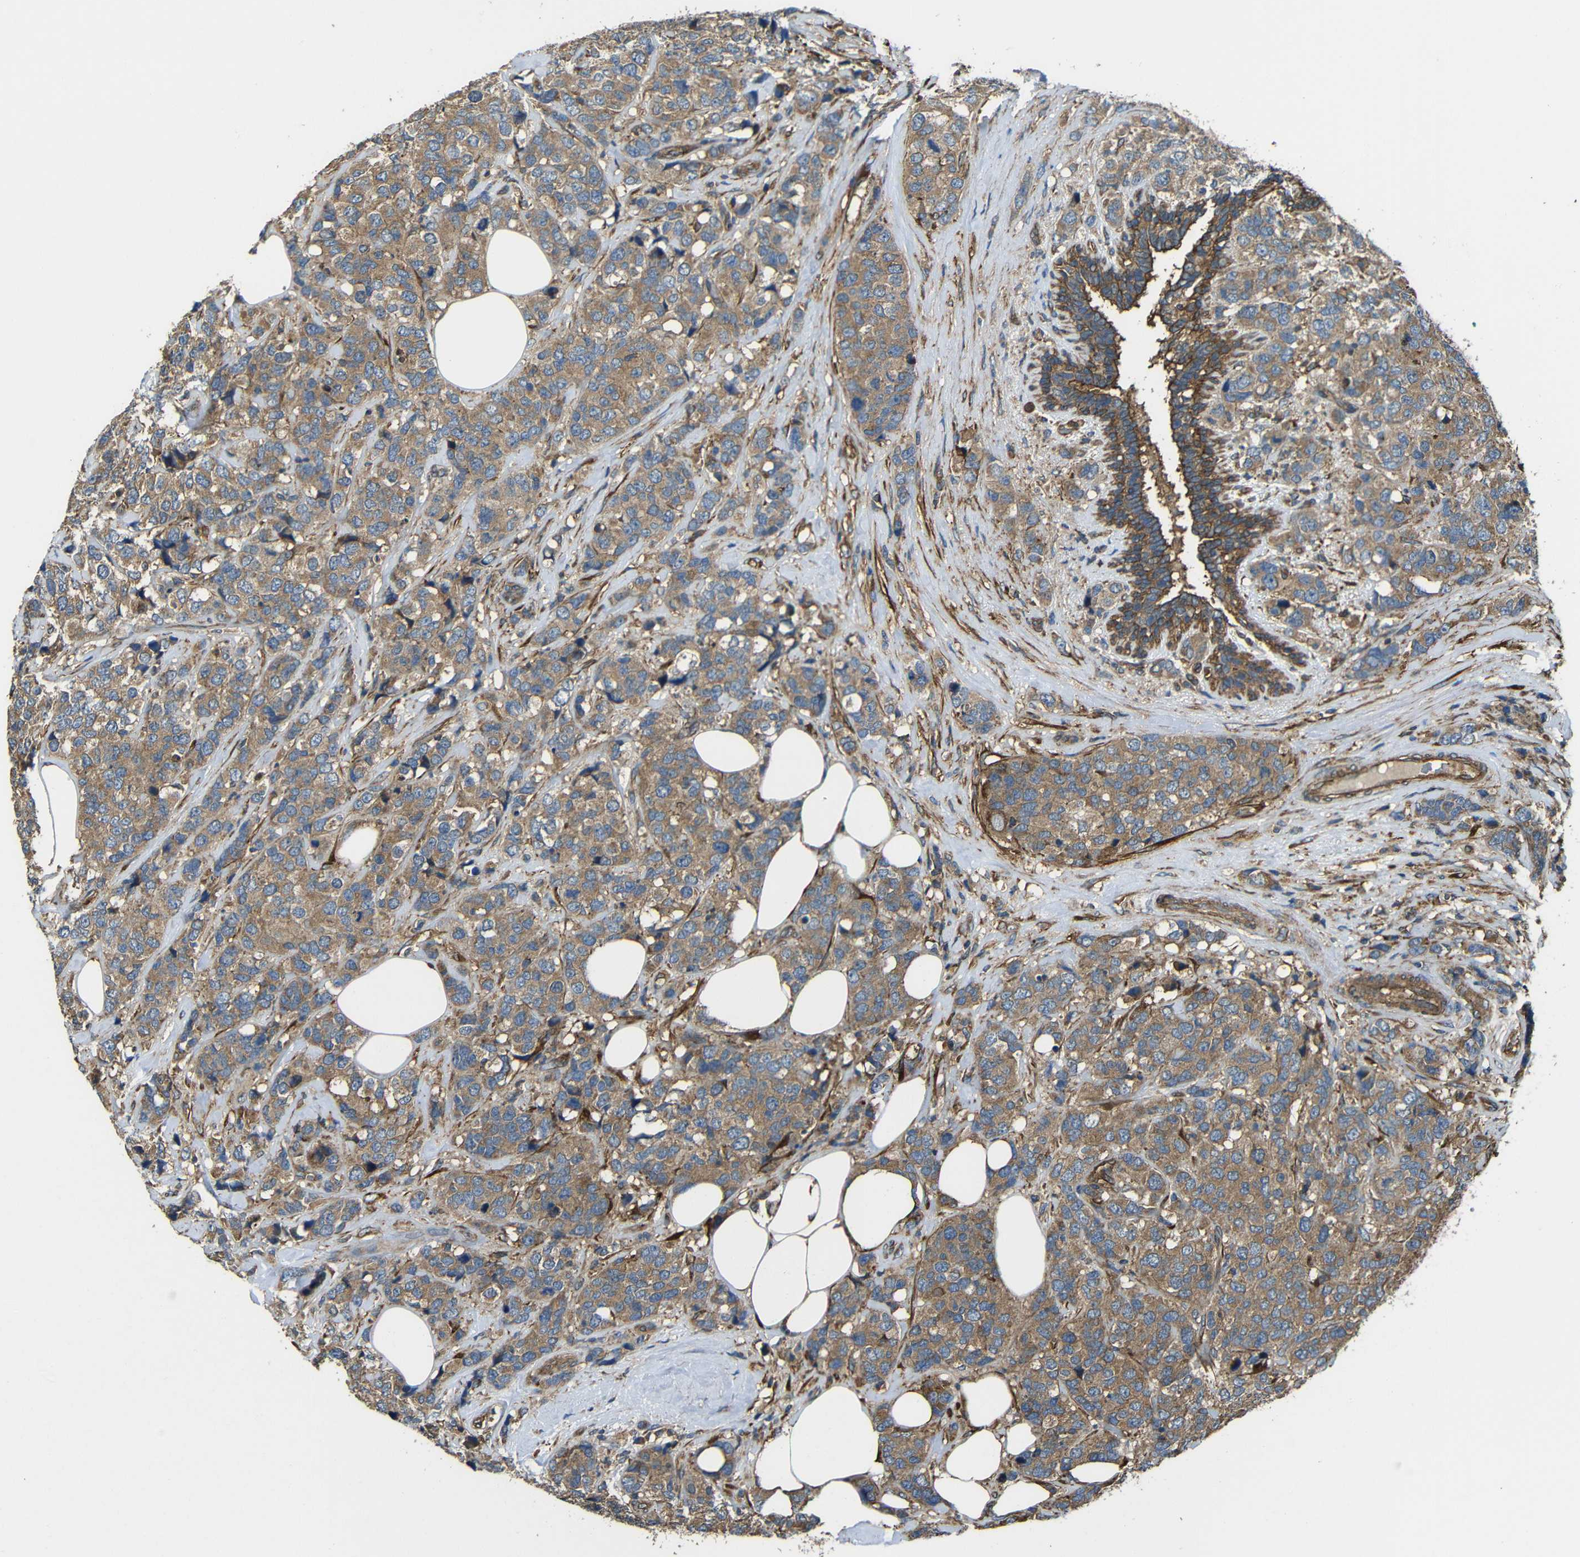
{"staining": {"intensity": "moderate", "quantity": ">75%", "location": "cytoplasmic/membranous"}, "tissue": "breast cancer", "cell_type": "Tumor cells", "image_type": "cancer", "snomed": [{"axis": "morphology", "description": "Lobular carcinoma"}, {"axis": "topography", "description": "Breast"}], "caption": "A high-resolution micrograph shows immunohistochemistry (IHC) staining of lobular carcinoma (breast), which displays moderate cytoplasmic/membranous positivity in about >75% of tumor cells.", "gene": "PTCH1", "patient": {"sex": "female", "age": 59}}